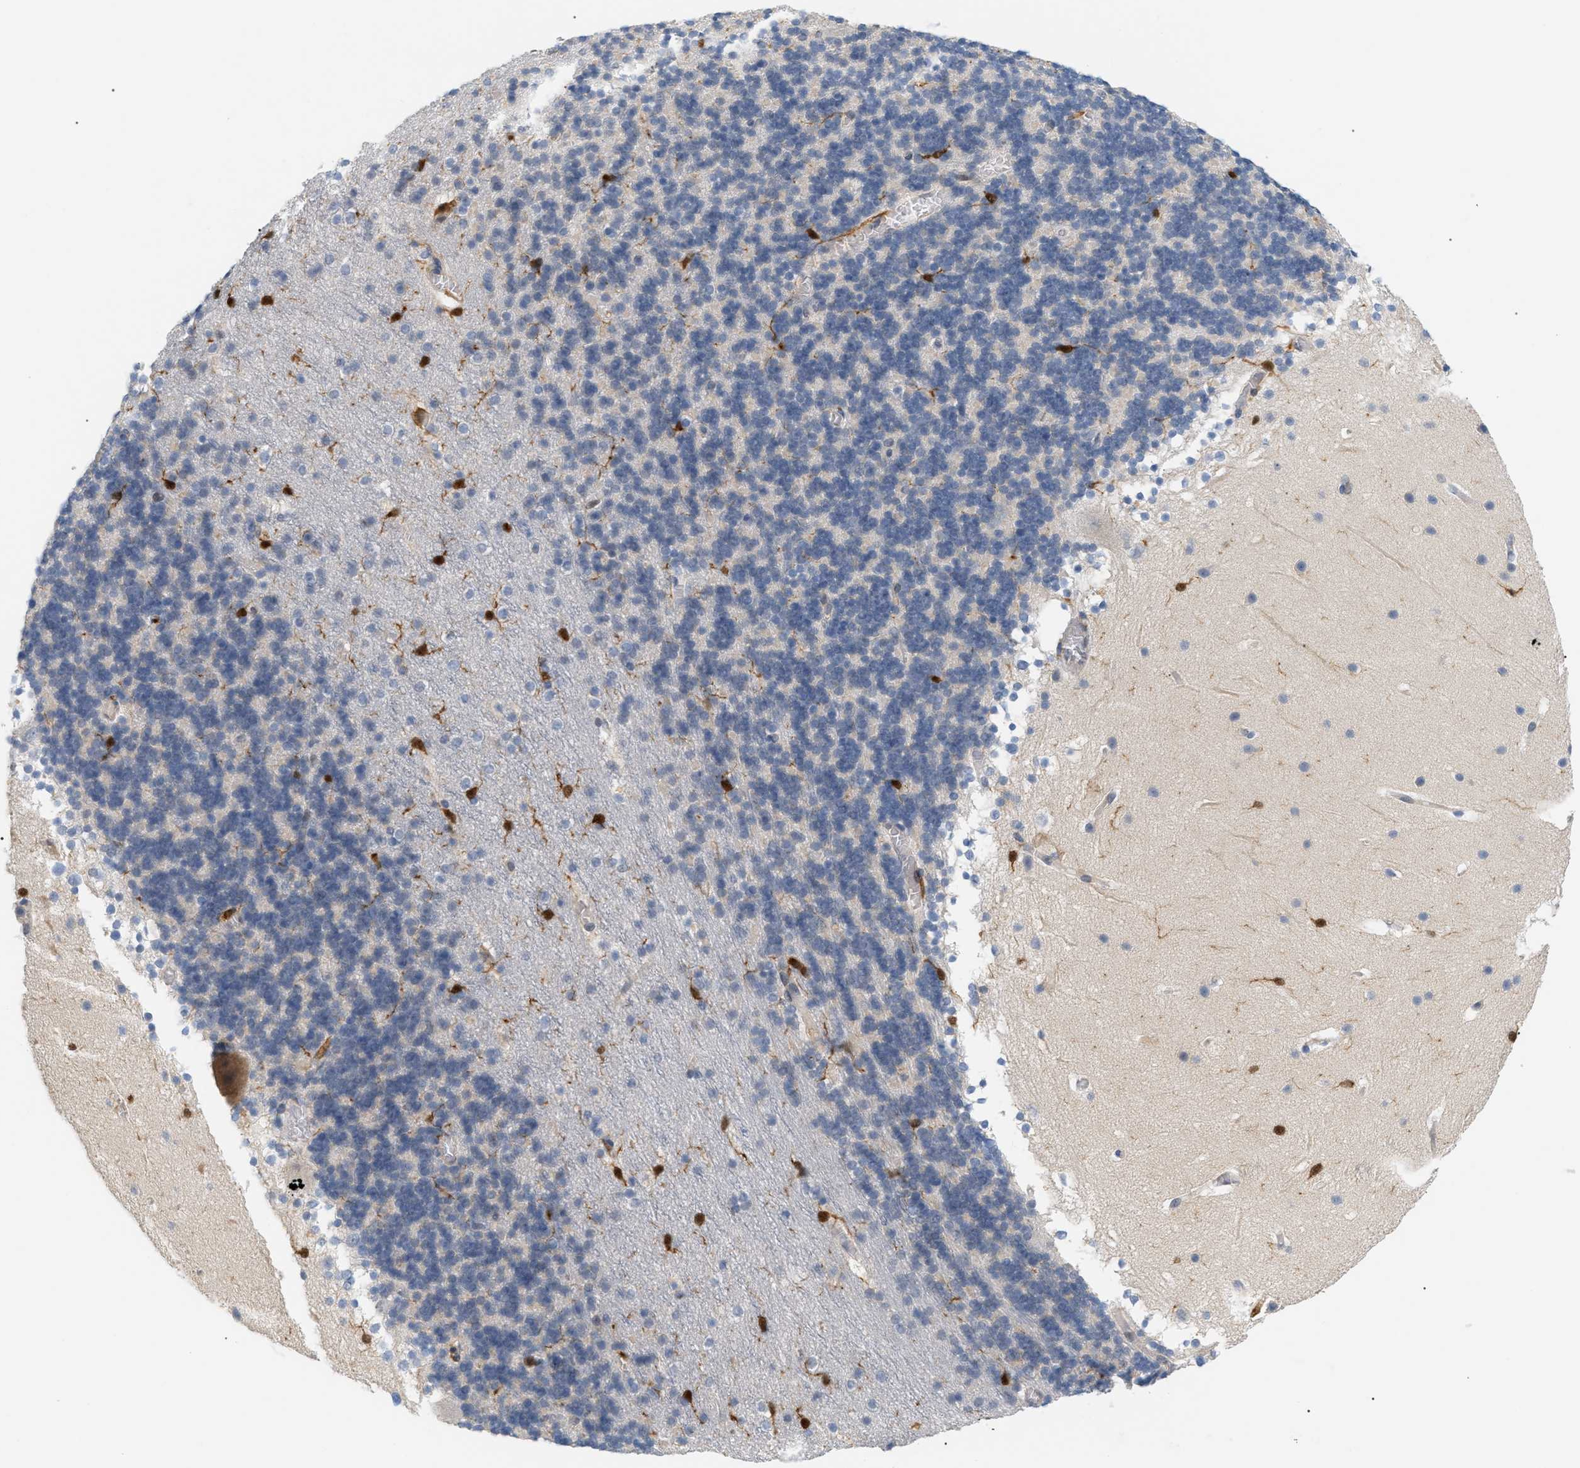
{"staining": {"intensity": "strong", "quantity": "<25%", "location": "nuclear"}, "tissue": "cerebellum", "cell_type": "Cells in granular layer", "image_type": "normal", "snomed": [{"axis": "morphology", "description": "Normal tissue, NOS"}, {"axis": "topography", "description": "Cerebellum"}], "caption": "Protein expression by immunohistochemistry exhibits strong nuclear positivity in approximately <25% of cells in granular layer in normal cerebellum. The protein is stained brown, and the nuclei are stained in blue (DAB IHC with brightfield microscopy, high magnification).", "gene": "PYCARD", "patient": {"sex": "male", "age": 45}}